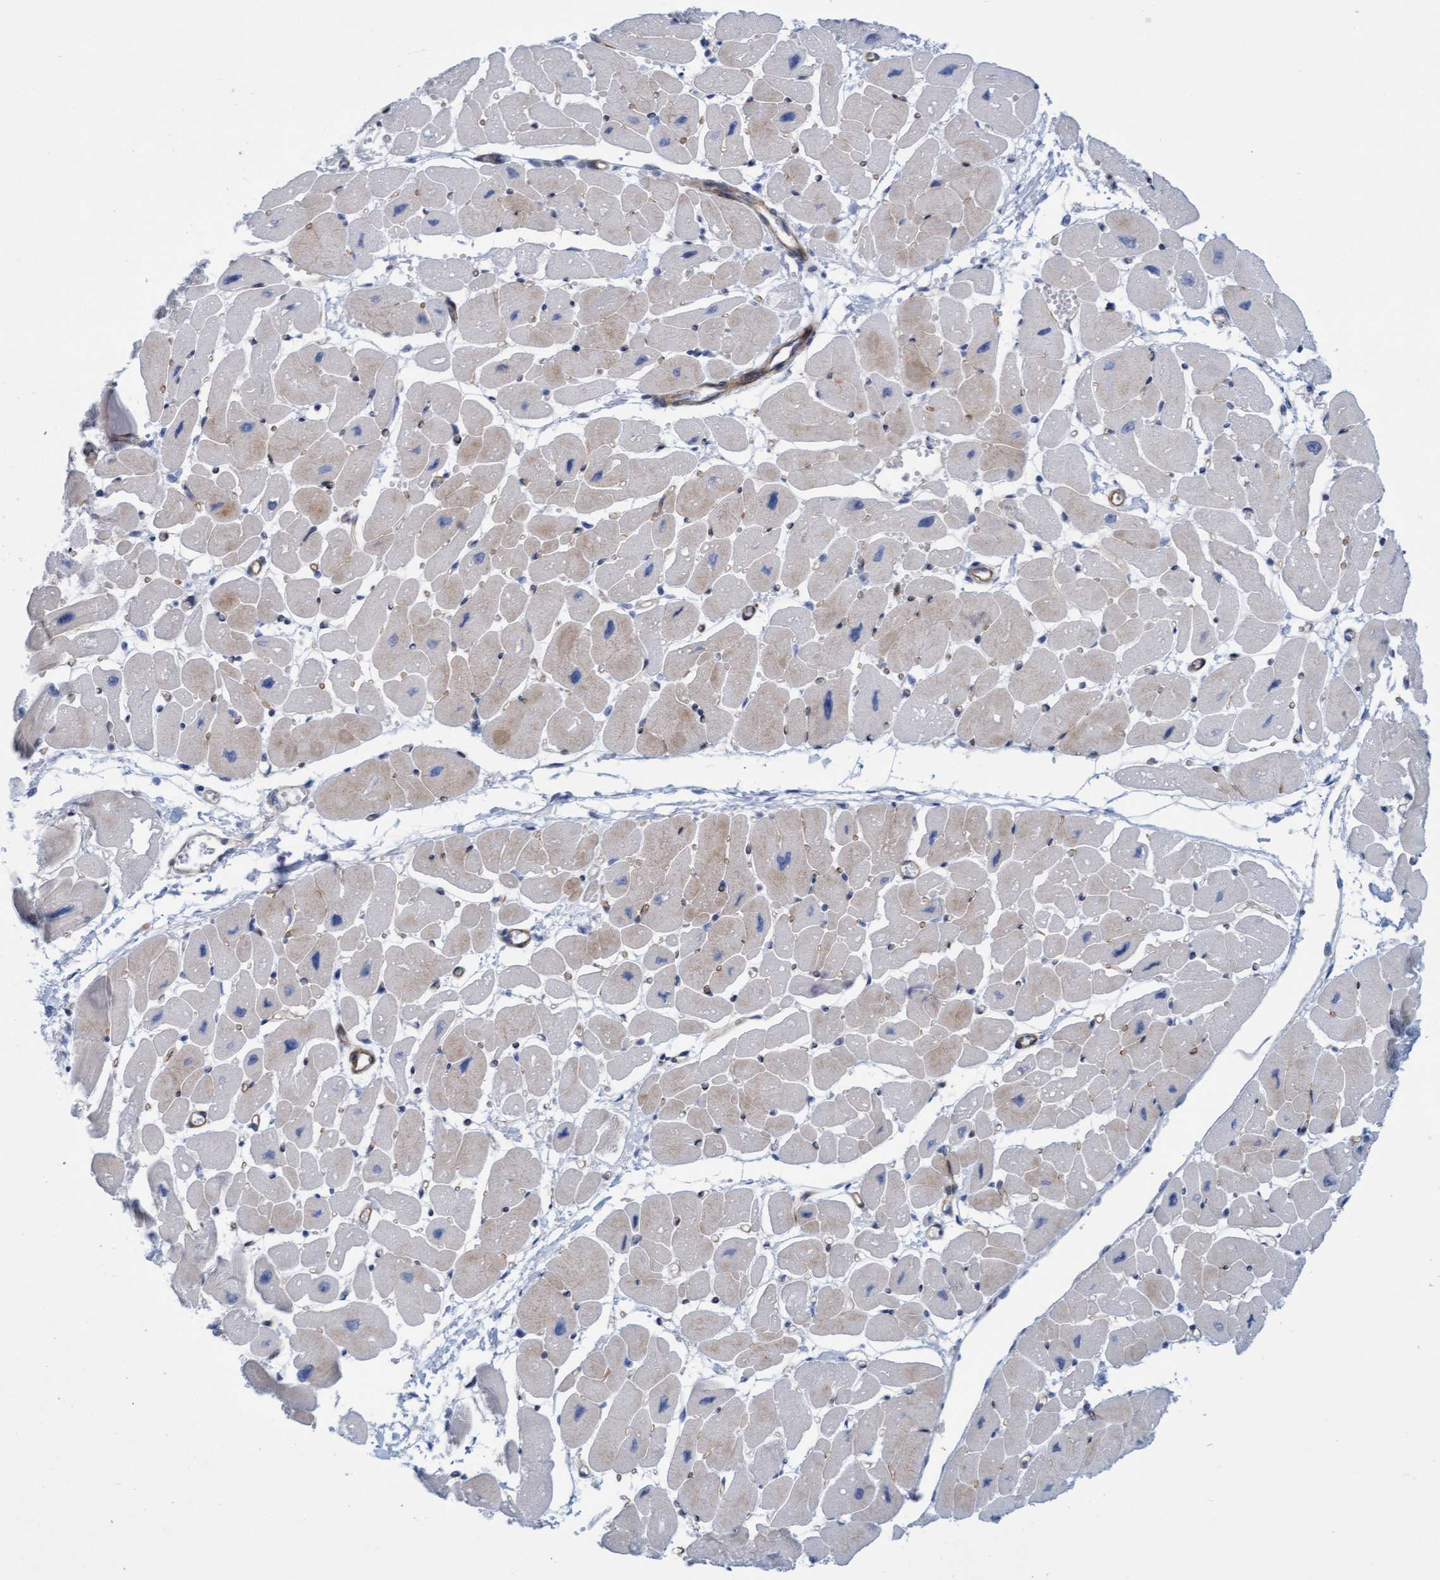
{"staining": {"intensity": "moderate", "quantity": "25%-75%", "location": "cytoplasmic/membranous"}, "tissue": "heart muscle", "cell_type": "Cardiomyocytes", "image_type": "normal", "snomed": [{"axis": "morphology", "description": "Normal tissue, NOS"}, {"axis": "topography", "description": "Heart"}], "caption": "This is a photomicrograph of IHC staining of benign heart muscle, which shows moderate positivity in the cytoplasmic/membranous of cardiomyocytes.", "gene": "MTFR1", "patient": {"sex": "female", "age": 54}}